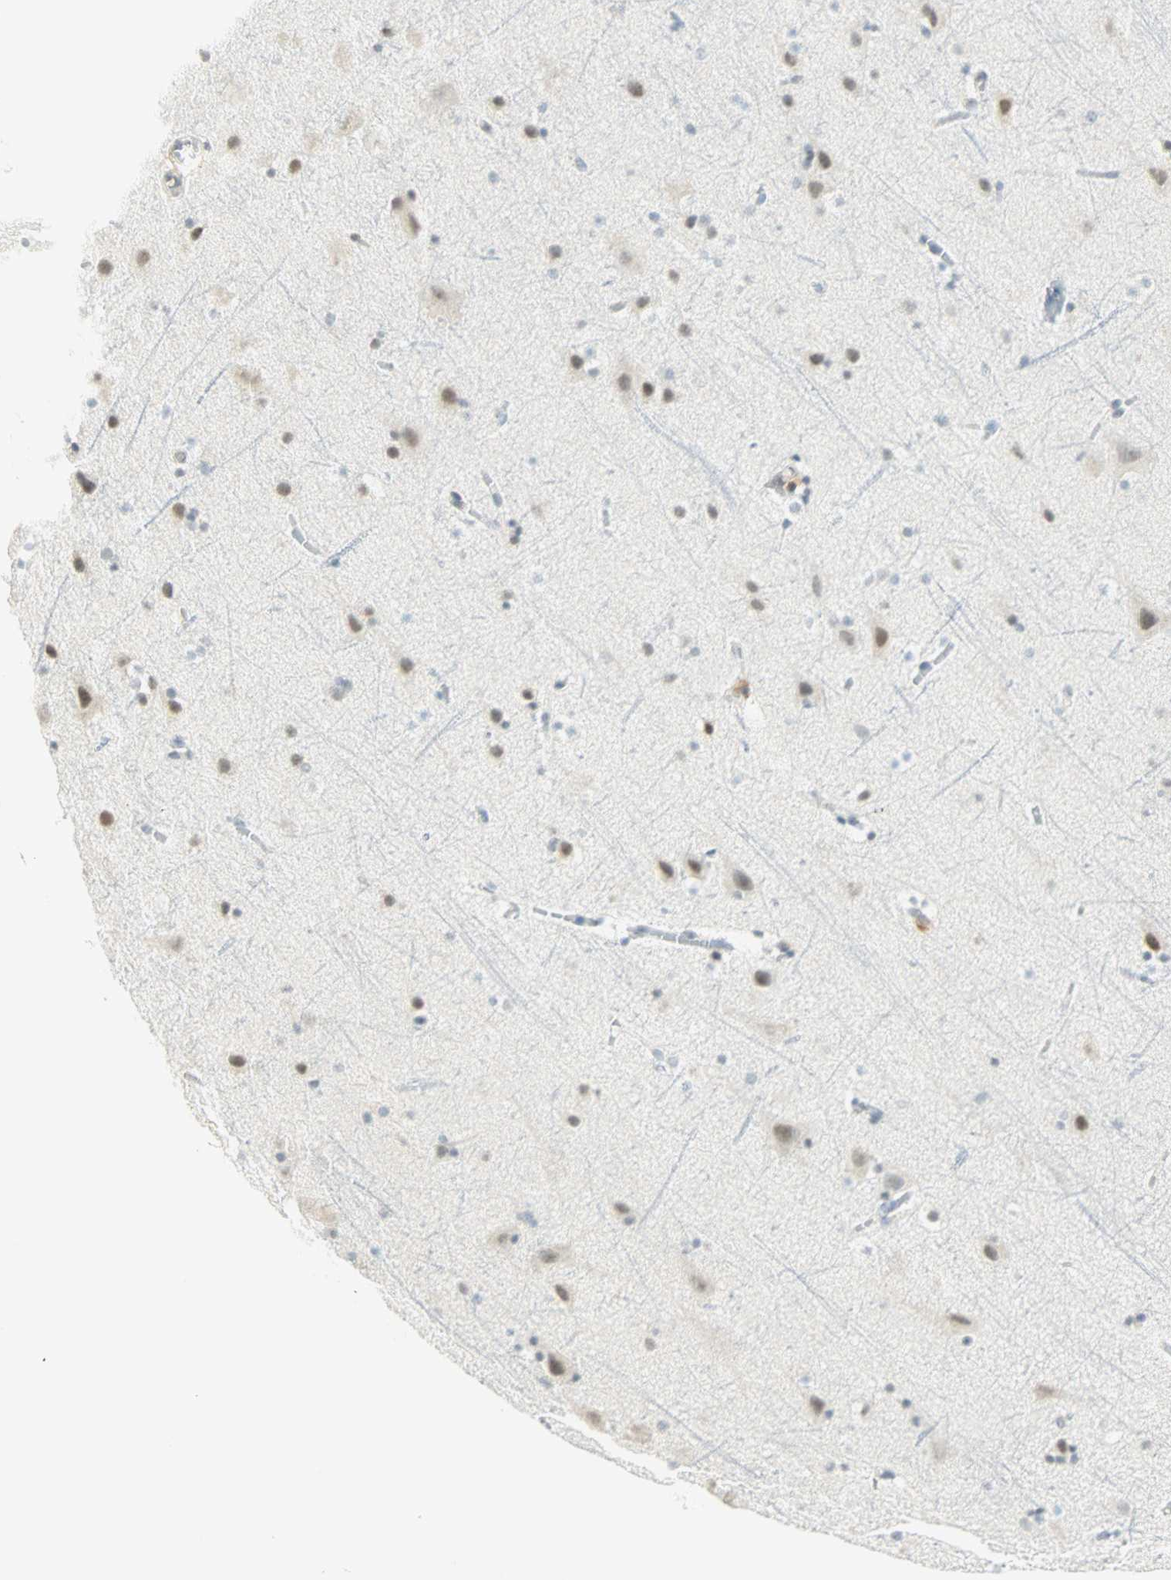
{"staining": {"intensity": "negative", "quantity": "none", "location": "none"}, "tissue": "cerebral cortex", "cell_type": "Endothelial cells", "image_type": "normal", "snomed": [{"axis": "morphology", "description": "Normal tissue, NOS"}, {"axis": "topography", "description": "Cerebral cortex"}], "caption": "An IHC micrograph of normal cerebral cortex is shown. There is no staining in endothelial cells of cerebral cortex. The staining is performed using DAB (3,3'-diaminobenzidine) brown chromogen with nuclei counter-stained in using hematoxylin.", "gene": "SMAD3", "patient": {"sex": "male", "age": 45}}